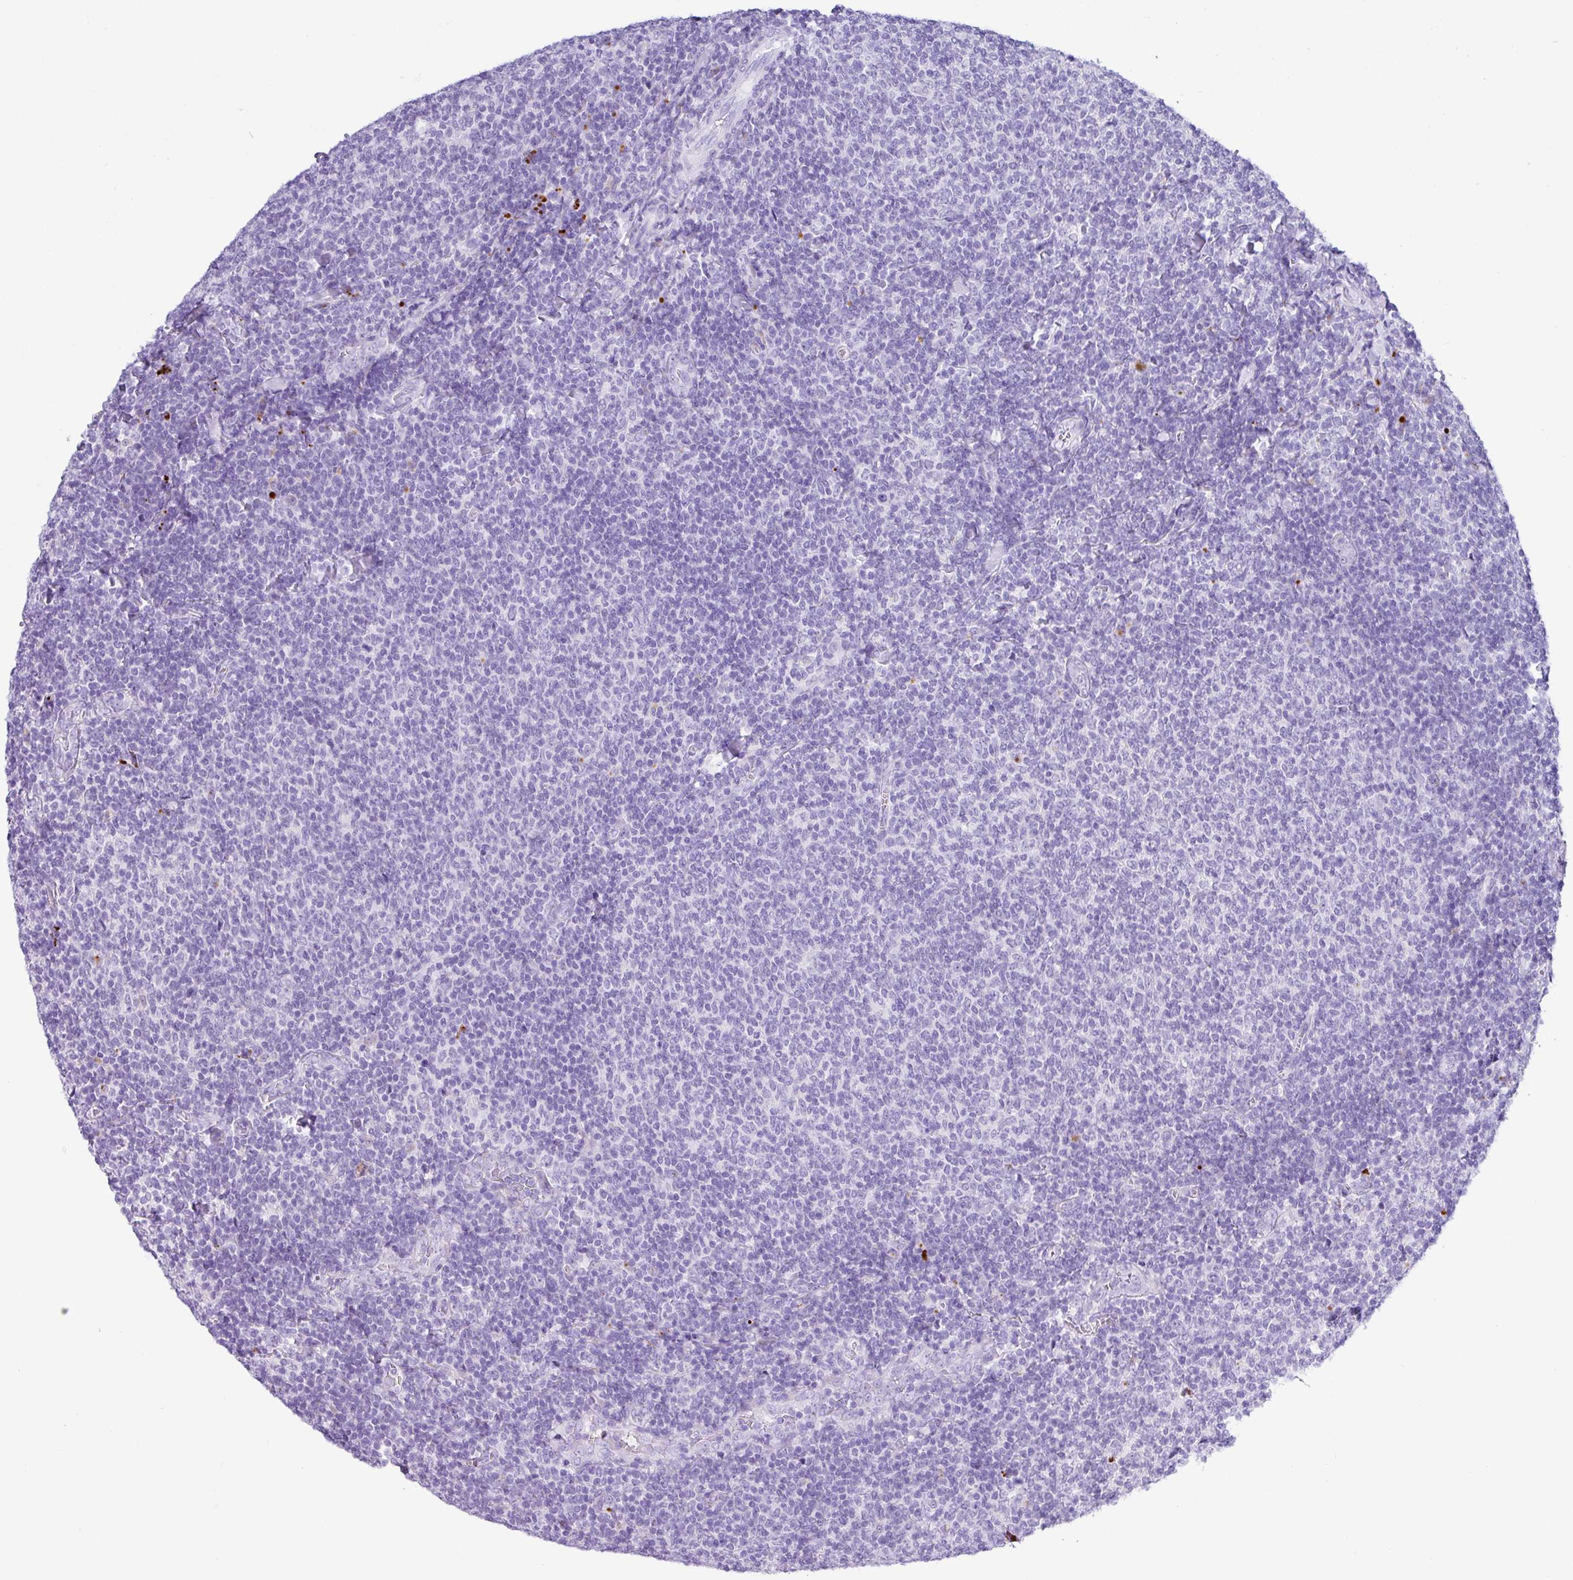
{"staining": {"intensity": "negative", "quantity": "none", "location": "none"}, "tissue": "lymphoma", "cell_type": "Tumor cells", "image_type": "cancer", "snomed": [{"axis": "morphology", "description": "Malignant lymphoma, non-Hodgkin's type, Low grade"}, {"axis": "topography", "description": "Lymph node"}], "caption": "This is an immunohistochemistry (IHC) photomicrograph of human malignant lymphoma, non-Hodgkin's type (low-grade). There is no positivity in tumor cells.", "gene": "ZG16", "patient": {"sex": "male", "age": 52}}